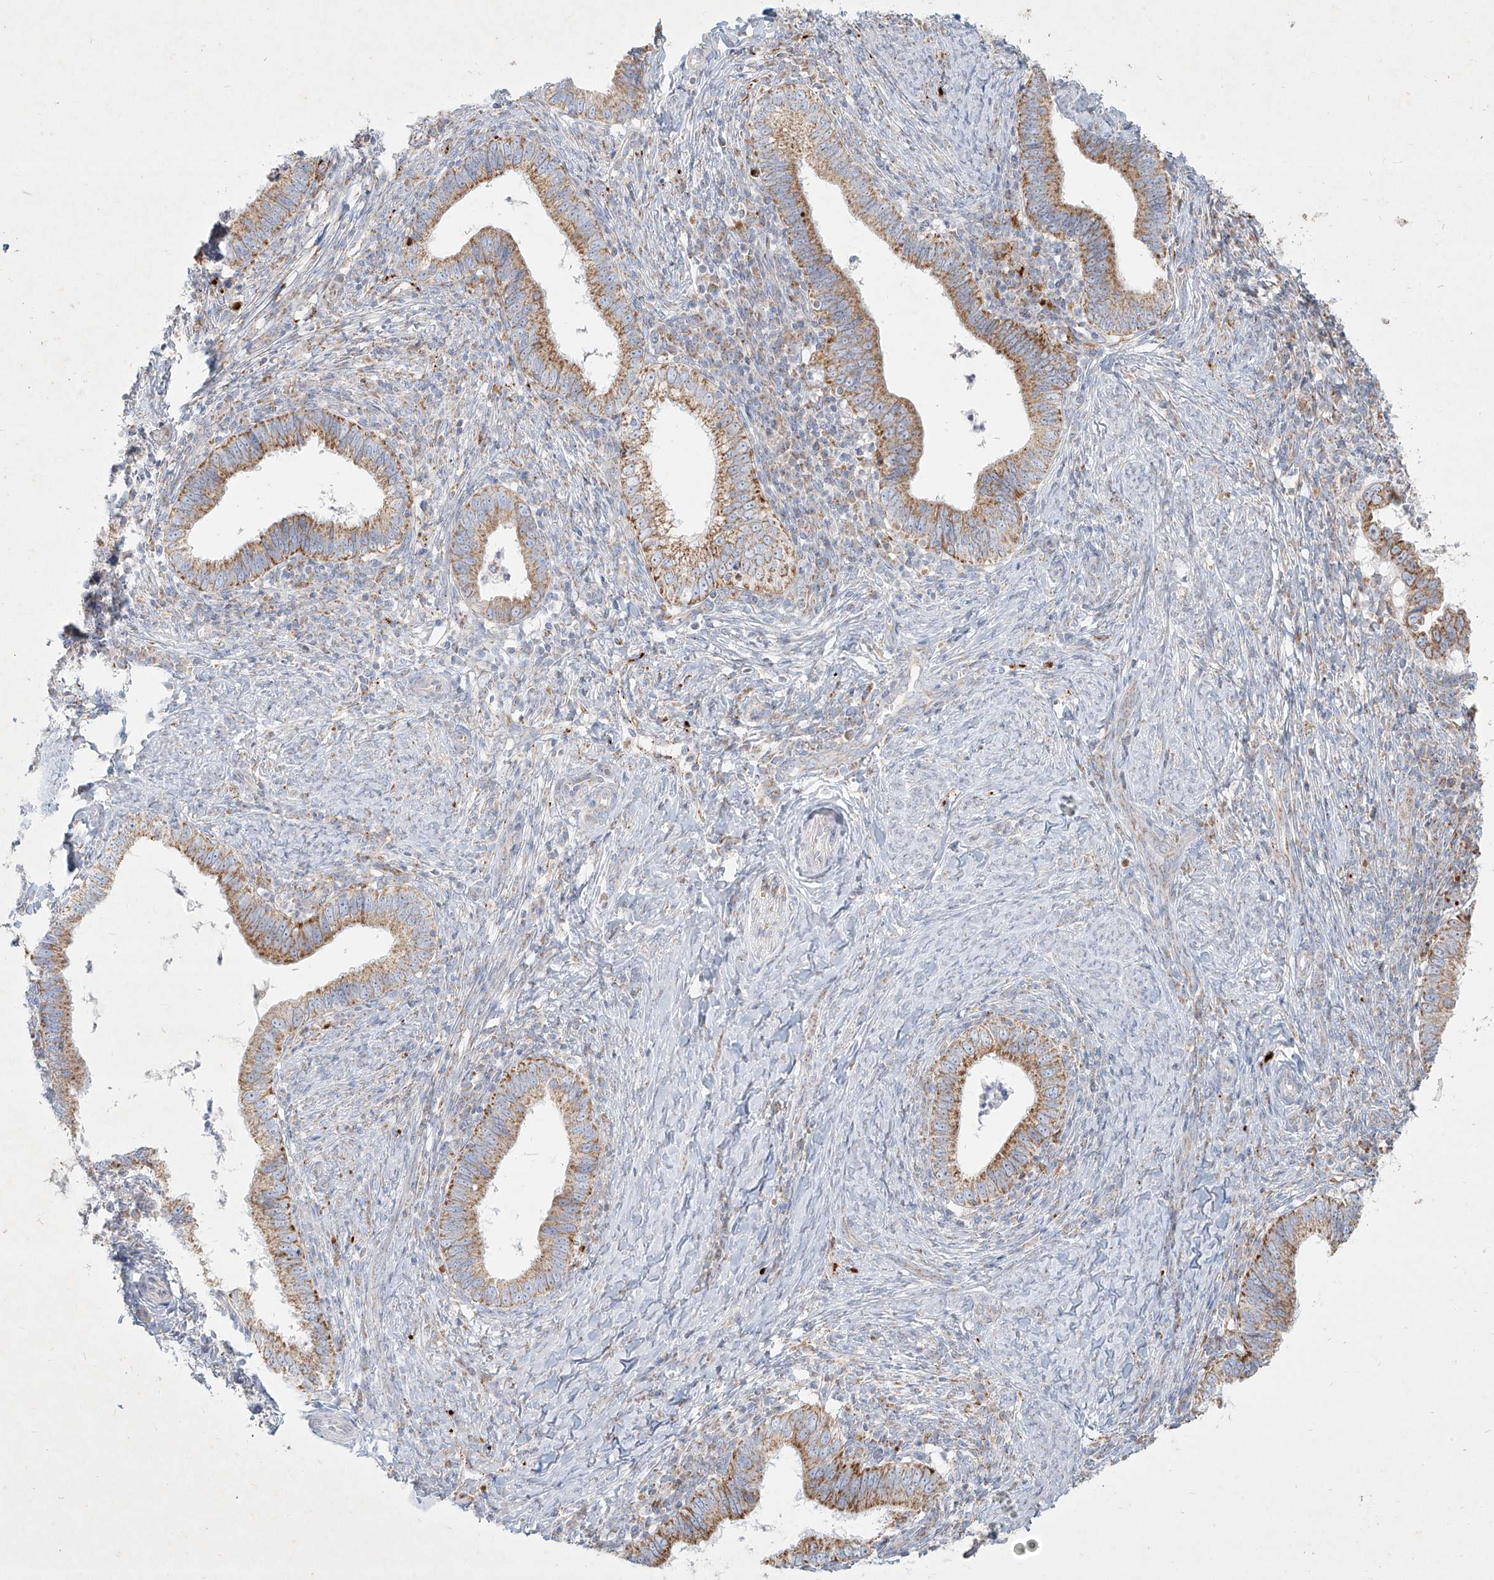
{"staining": {"intensity": "moderate", "quantity": "25%-75%", "location": "cytoplasmic/membranous"}, "tissue": "cervical cancer", "cell_type": "Tumor cells", "image_type": "cancer", "snomed": [{"axis": "morphology", "description": "Adenocarcinoma, NOS"}, {"axis": "topography", "description": "Cervix"}], "caption": "This photomicrograph exhibits immunohistochemistry staining of human cervical cancer, with medium moderate cytoplasmic/membranous positivity in approximately 25%-75% of tumor cells.", "gene": "MTX2", "patient": {"sex": "female", "age": 36}}